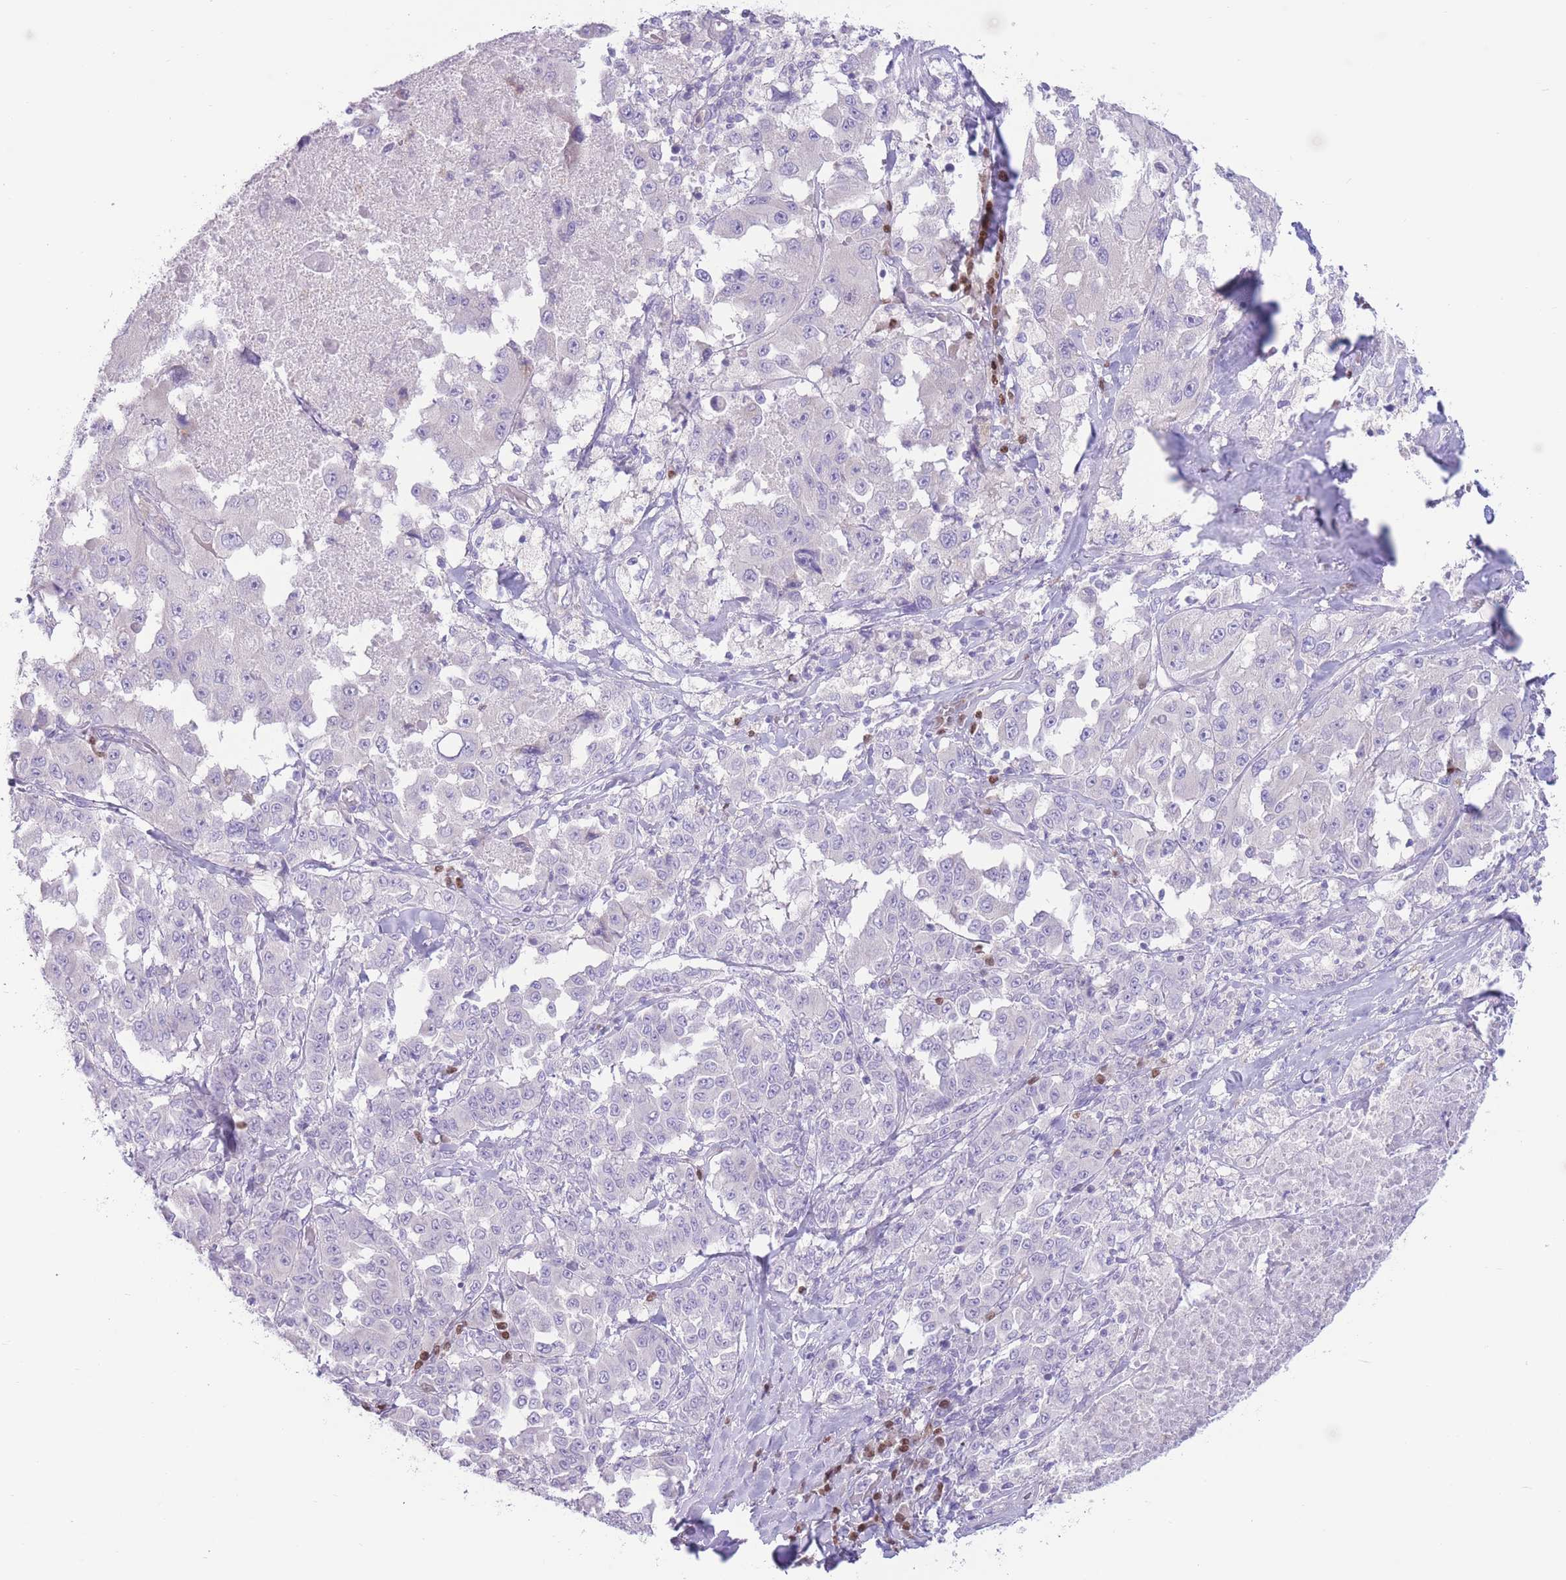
{"staining": {"intensity": "negative", "quantity": "none", "location": "none"}, "tissue": "melanoma", "cell_type": "Tumor cells", "image_type": "cancer", "snomed": [{"axis": "morphology", "description": "Malignant melanoma, Metastatic site"}, {"axis": "topography", "description": "Lymph node"}], "caption": "Image shows no protein expression in tumor cells of malignant melanoma (metastatic site) tissue.", "gene": "BHLHA15", "patient": {"sex": "male", "age": 62}}